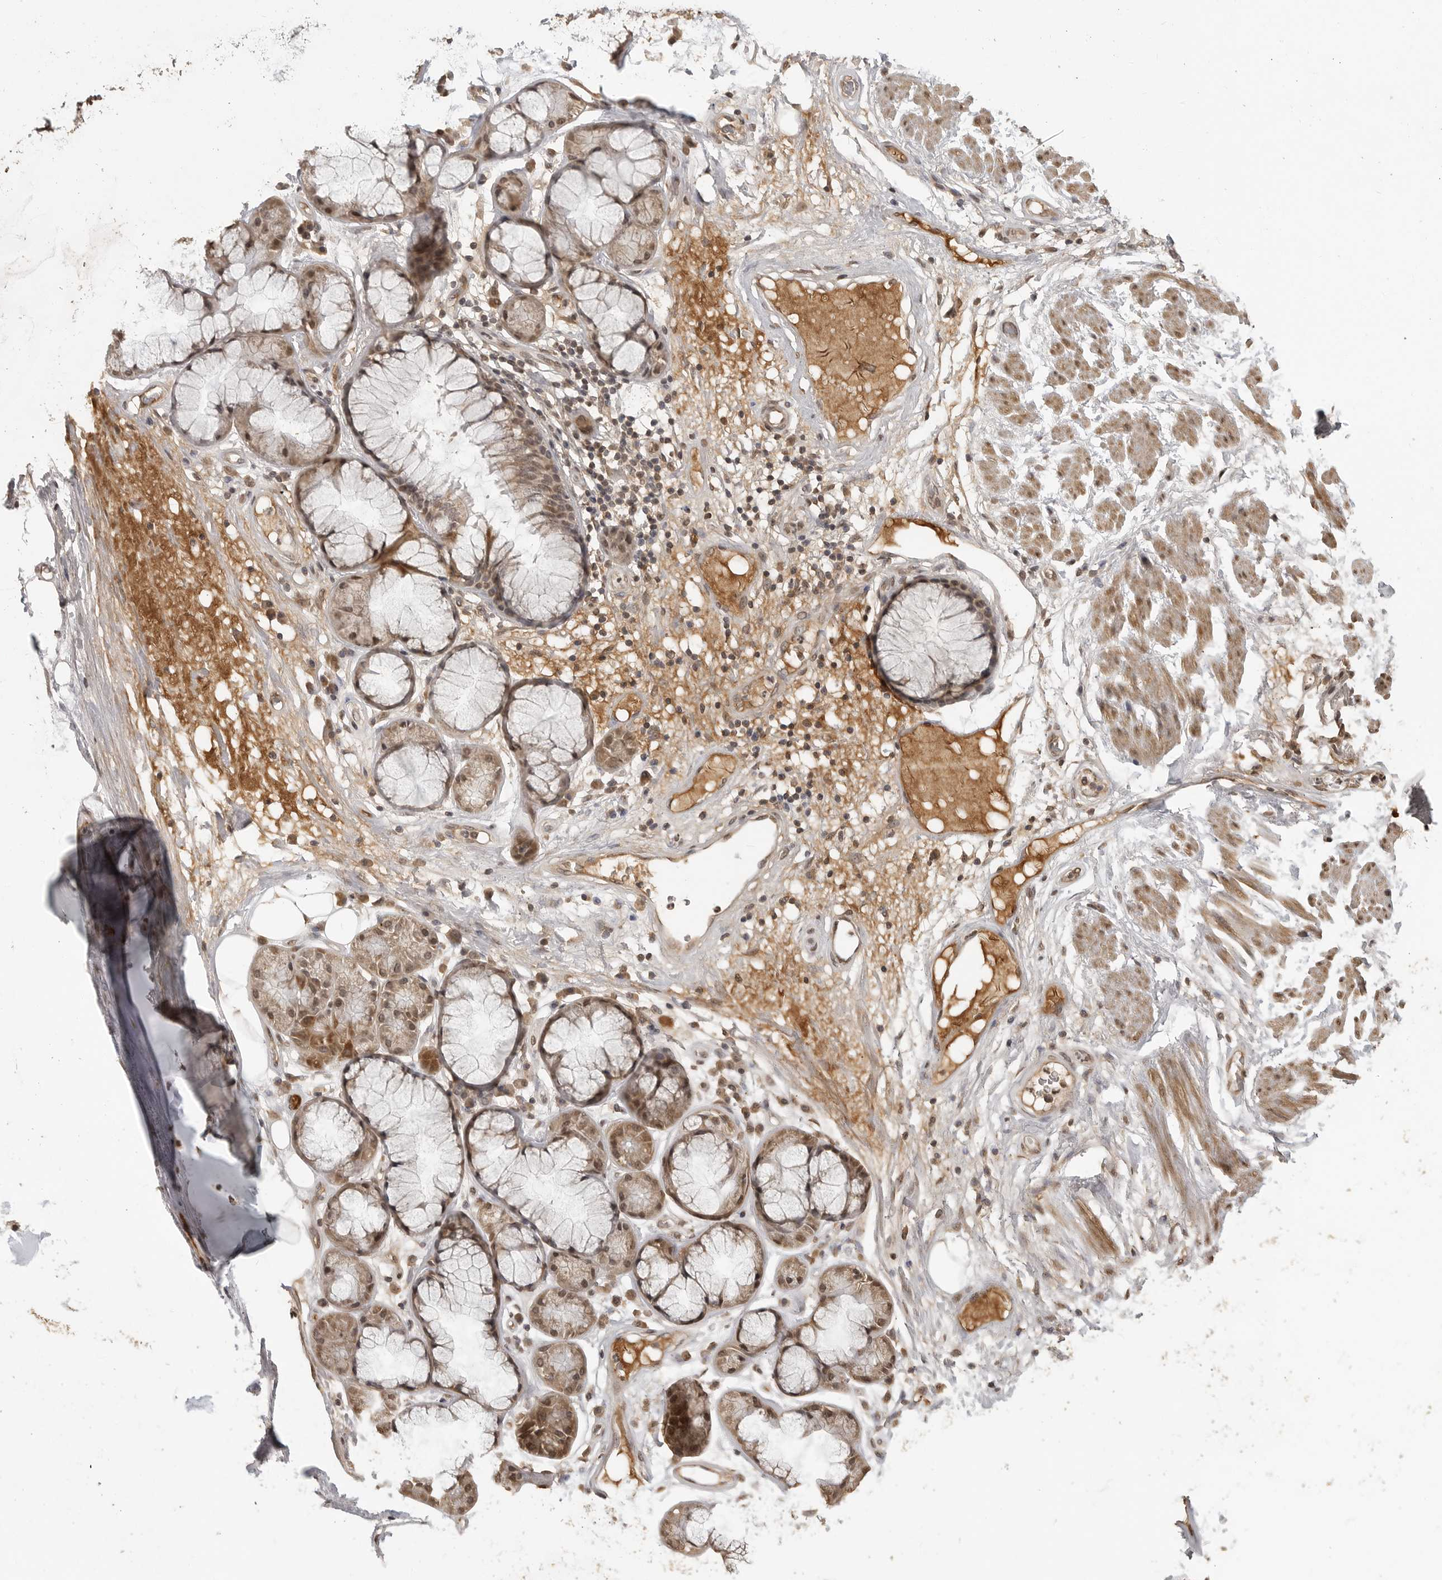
{"staining": {"intensity": "weak", "quantity": "25%-75%", "location": "cytoplasmic/membranous,nuclear"}, "tissue": "adipose tissue", "cell_type": "Adipocytes", "image_type": "normal", "snomed": [{"axis": "morphology", "description": "Normal tissue, NOS"}, {"axis": "topography", "description": "Bronchus"}], "caption": "Immunohistochemical staining of normal adipose tissue demonstrates weak cytoplasmic/membranous,nuclear protein staining in about 25%-75% of adipocytes.", "gene": "CLOCK", "patient": {"sex": "male", "age": 66}}